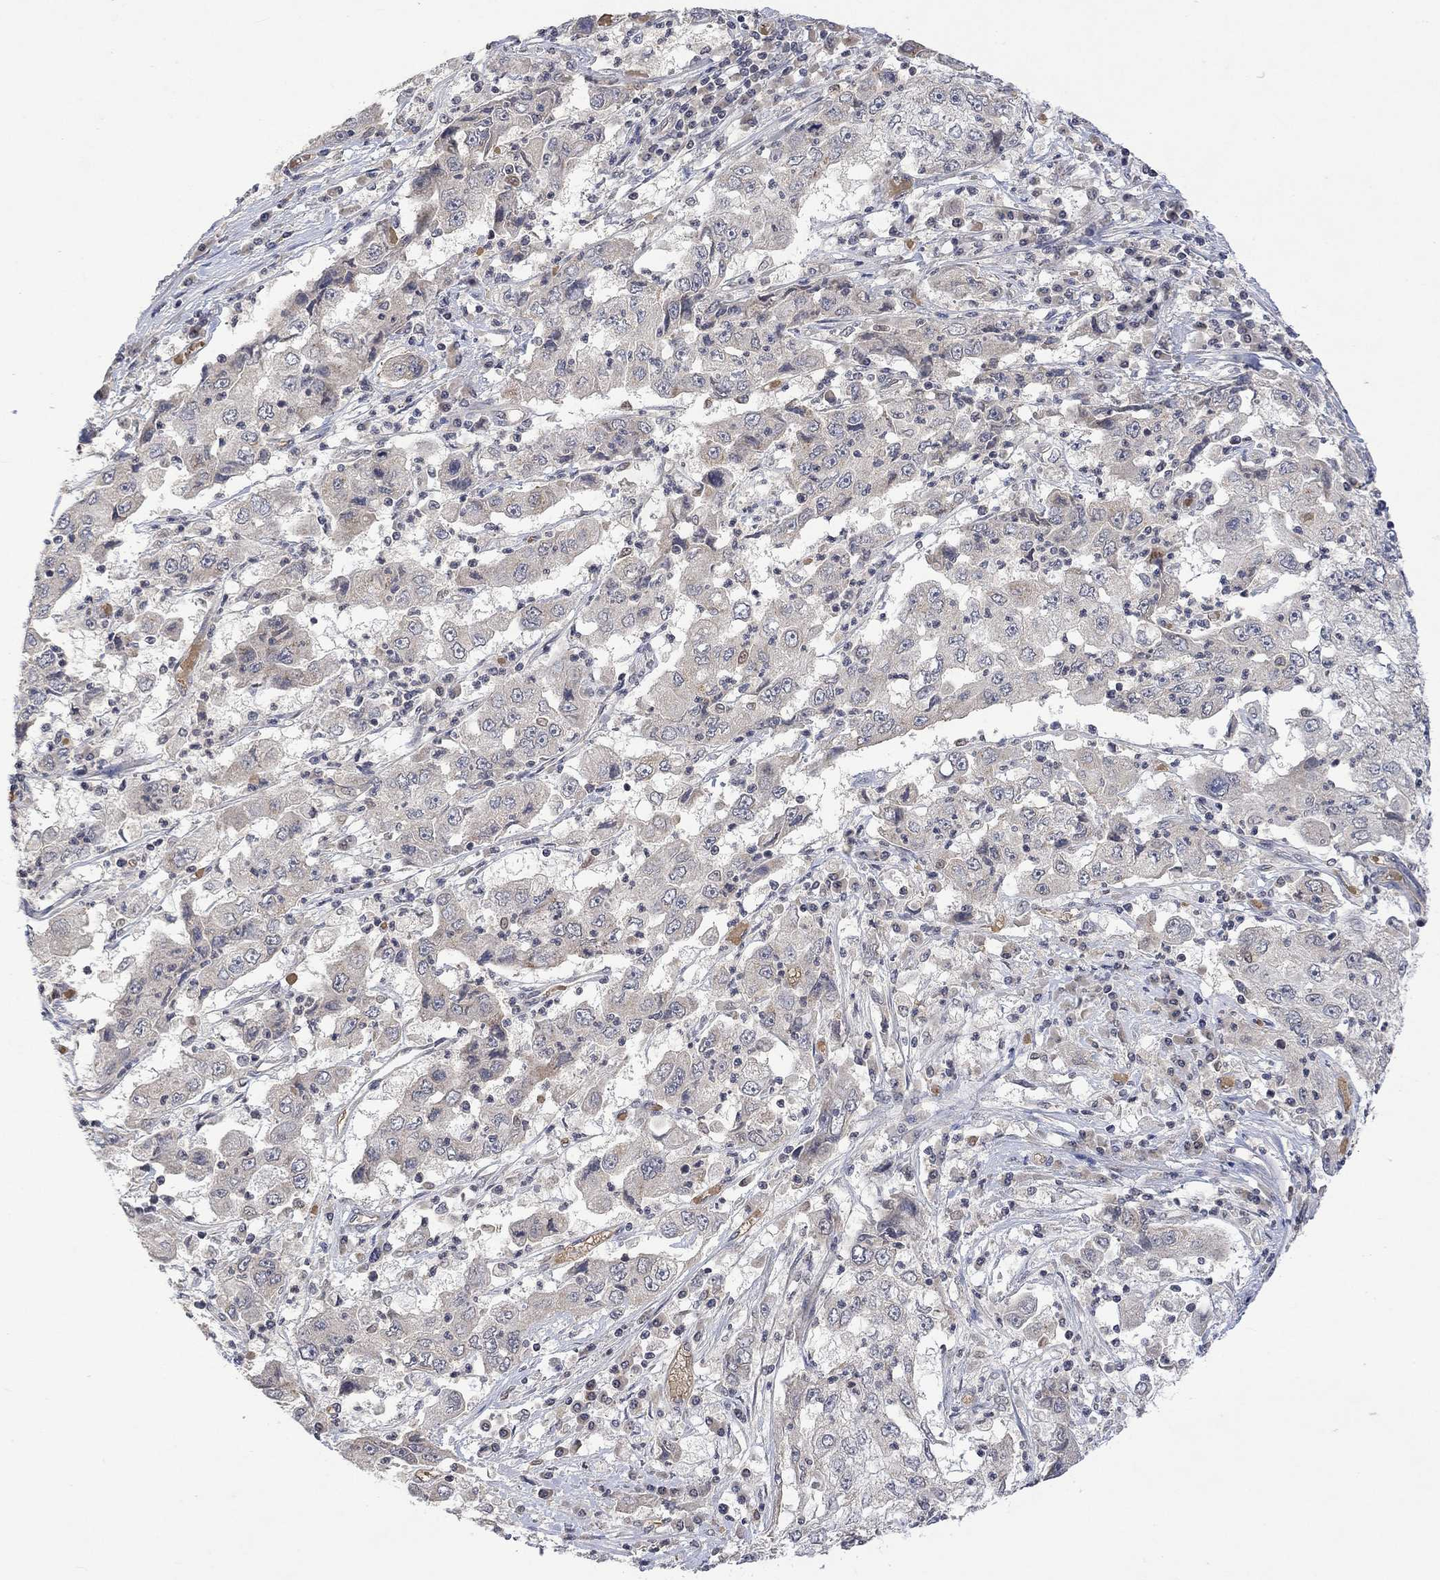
{"staining": {"intensity": "negative", "quantity": "none", "location": "none"}, "tissue": "cervical cancer", "cell_type": "Tumor cells", "image_type": "cancer", "snomed": [{"axis": "morphology", "description": "Squamous cell carcinoma, NOS"}, {"axis": "topography", "description": "Cervix"}], "caption": "Squamous cell carcinoma (cervical) was stained to show a protein in brown. There is no significant staining in tumor cells.", "gene": "GRIN2D", "patient": {"sex": "female", "age": 36}}